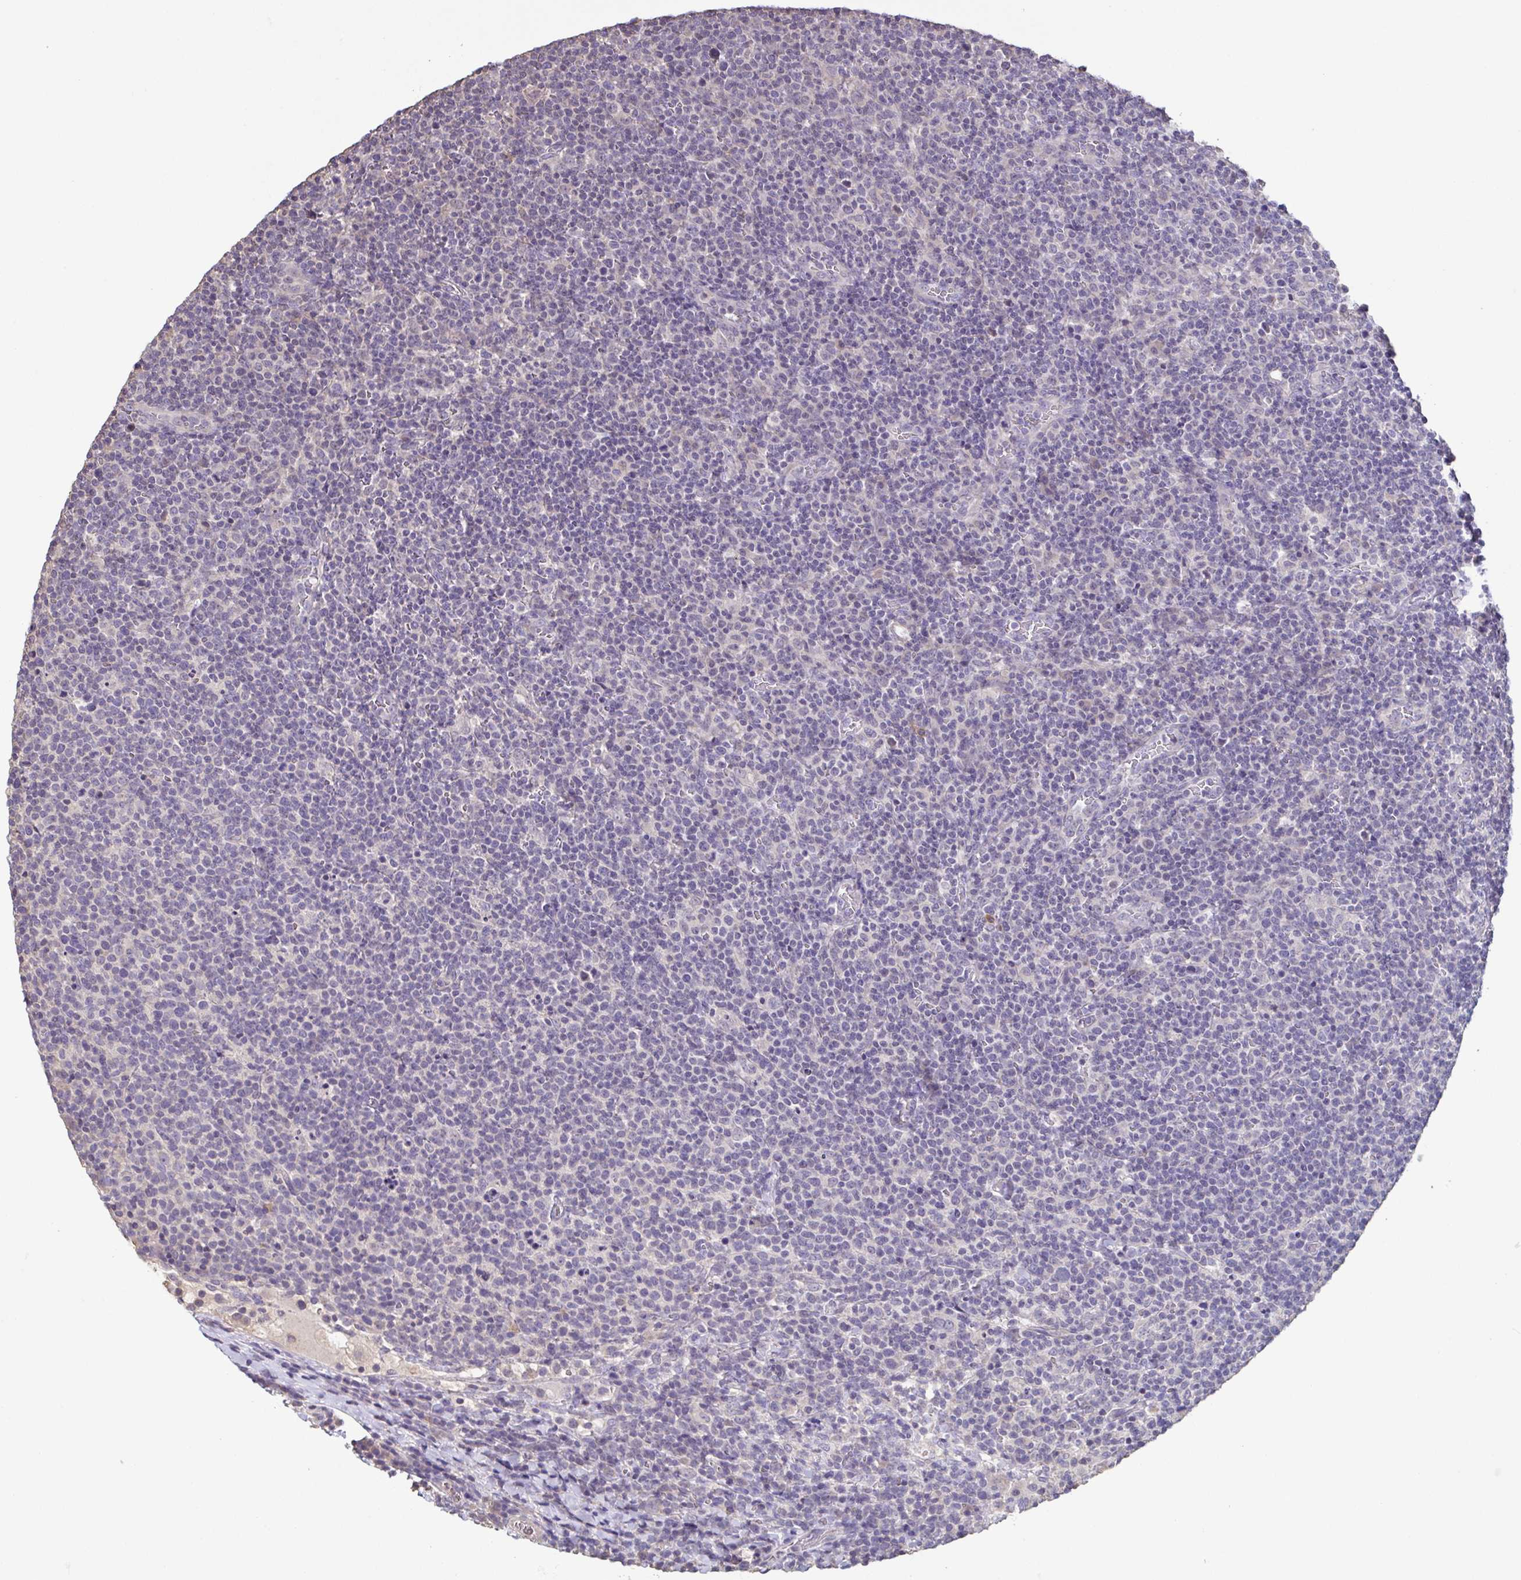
{"staining": {"intensity": "negative", "quantity": "none", "location": "none"}, "tissue": "lymphoma", "cell_type": "Tumor cells", "image_type": "cancer", "snomed": [{"axis": "morphology", "description": "Malignant lymphoma, non-Hodgkin's type, High grade"}, {"axis": "topography", "description": "Lymph node"}], "caption": "Tumor cells are negative for brown protein staining in malignant lymphoma, non-Hodgkin's type (high-grade).", "gene": "ACTRT2", "patient": {"sex": "male", "age": 61}}